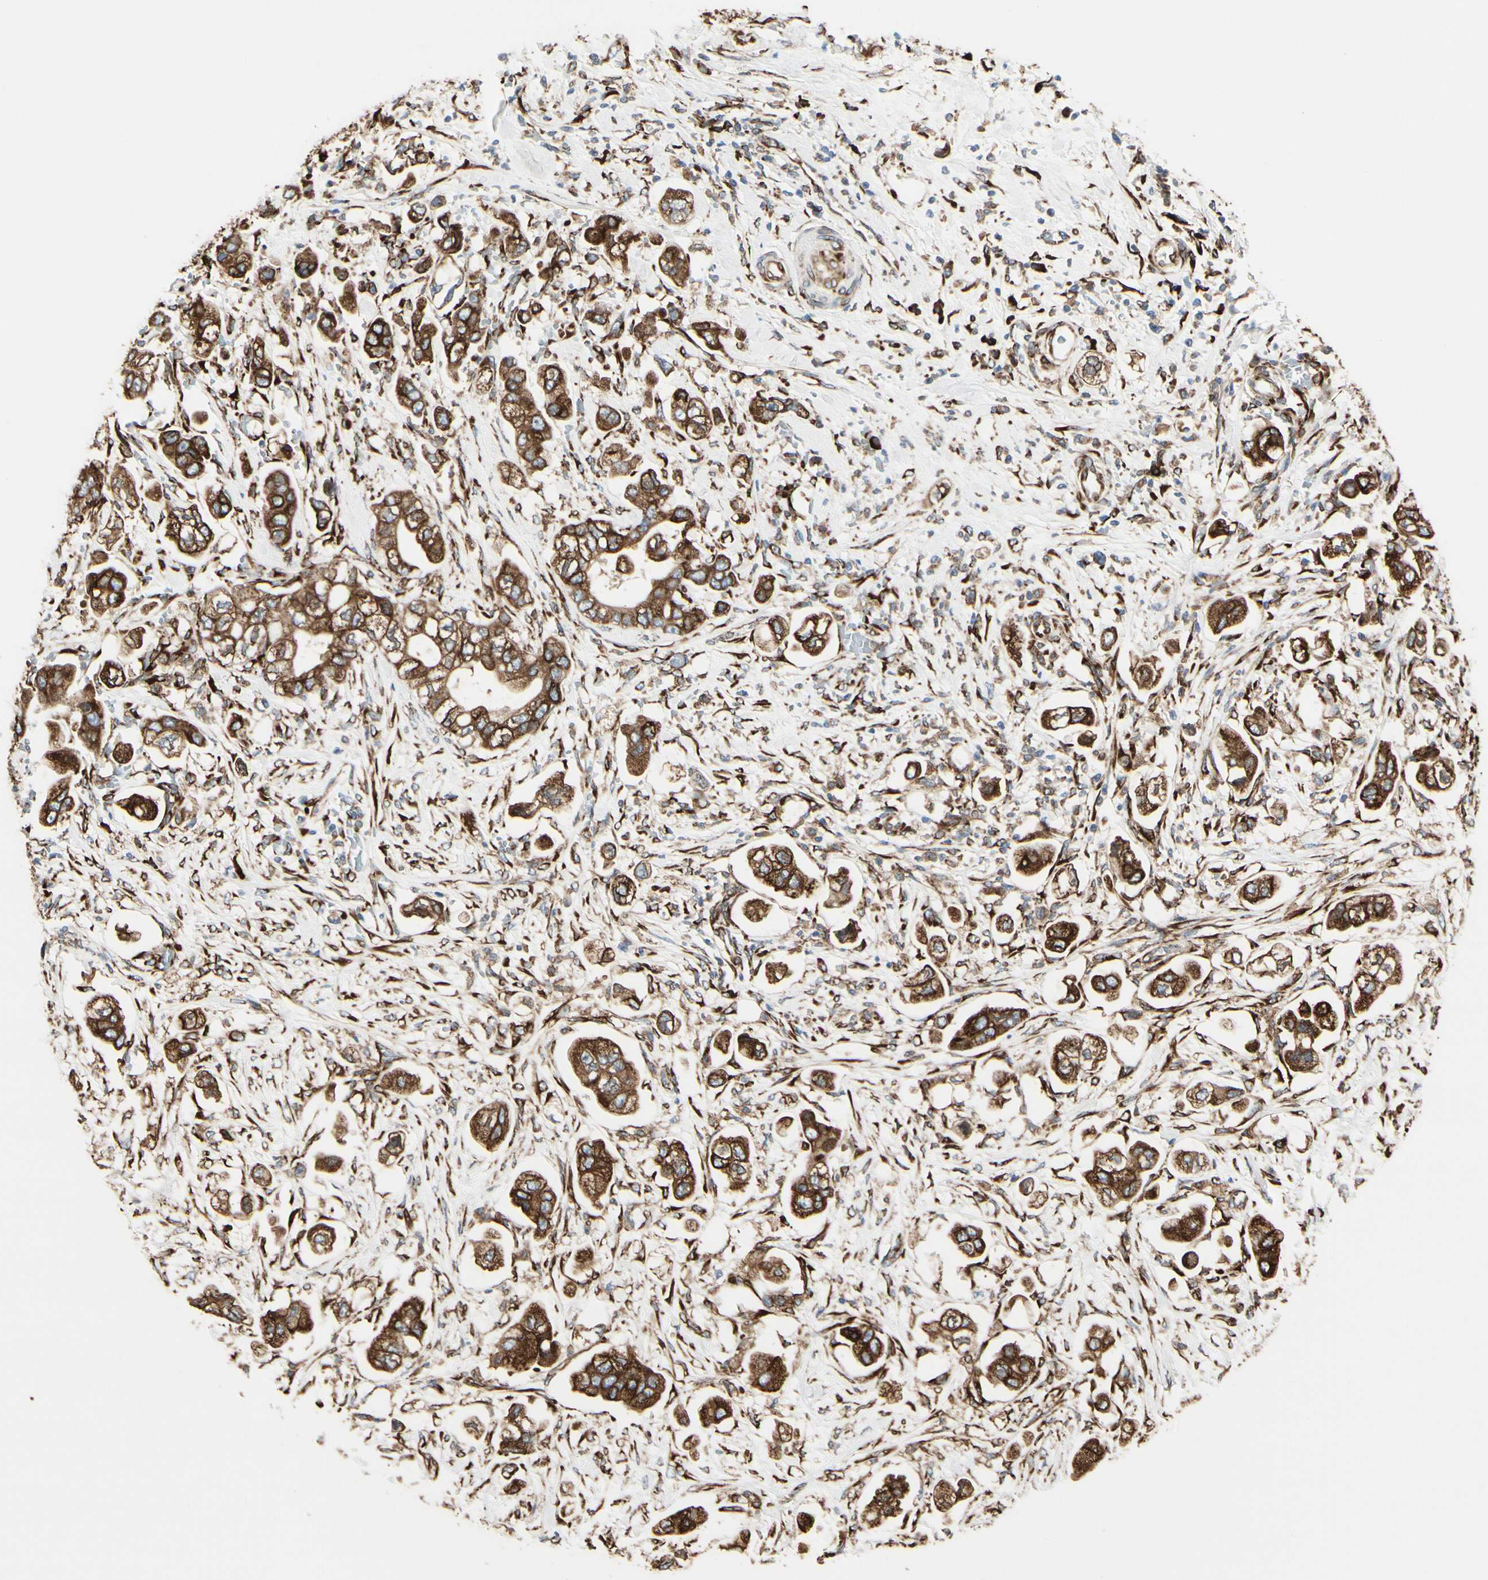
{"staining": {"intensity": "strong", "quantity": ">75%", "location": "cytoplasmic/membranous"}, "tissue": "stomach cancer", "cell_type": "Tumor cells", "image_type": "cancer", "snomed": [{"axis": "morphology", "description": "Adenocarcinoma, NOS"}, {"axis": "topography", "description": "Stomach"}], "caption": "This photomicrograph exhibits immunohistochemistry (IHC) staining of stomach cancer, with high strong cytoplasmic/membranous positivity in approximately >75% of tumor cells.", "gene": "RRBP1", "patient": {"sex": "male", "age": 62}}